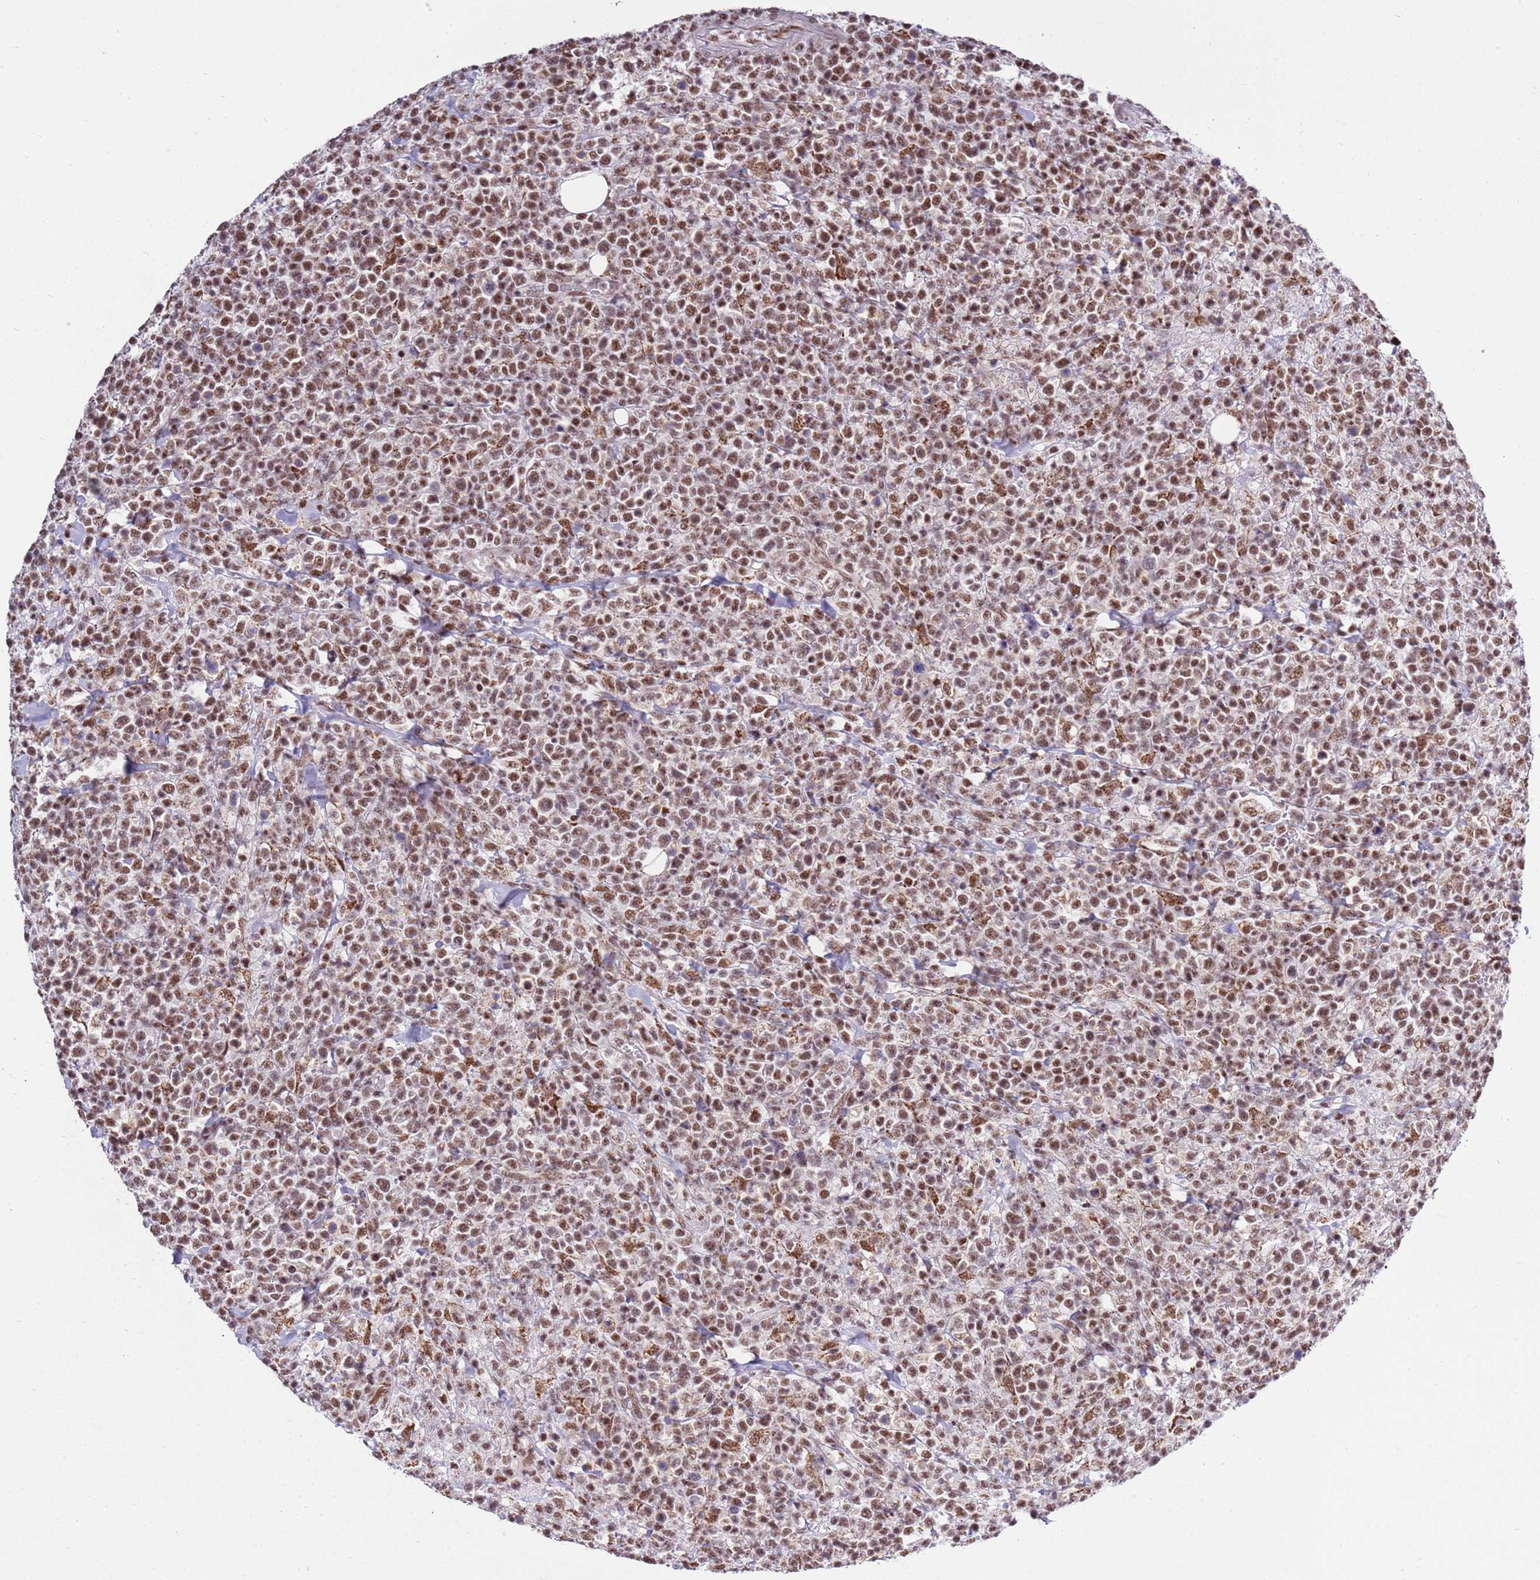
{"staining": {"intensity": "moderate", "quantity": ">75%", "location": "nuclear"}, "tissue": "lymphoma", "cell_type": "Tumor cells", "image_type": "cancer", "snomed": [{"axis": "morphology", "description": "Malignant lymphoma, non-Hodgkin's type, High grade"}, {"axis": "topography", "description": "Colon"}], "caption": "Brown immunohistochemical staining in human lymphoma displays moderate nuclear positivity in about >75% of tumor cells. (DAB IHC with brightfield microscopy, high magnification).", "gene": "AKAP8L", "patient": {"sex": "female", "age": 53}}